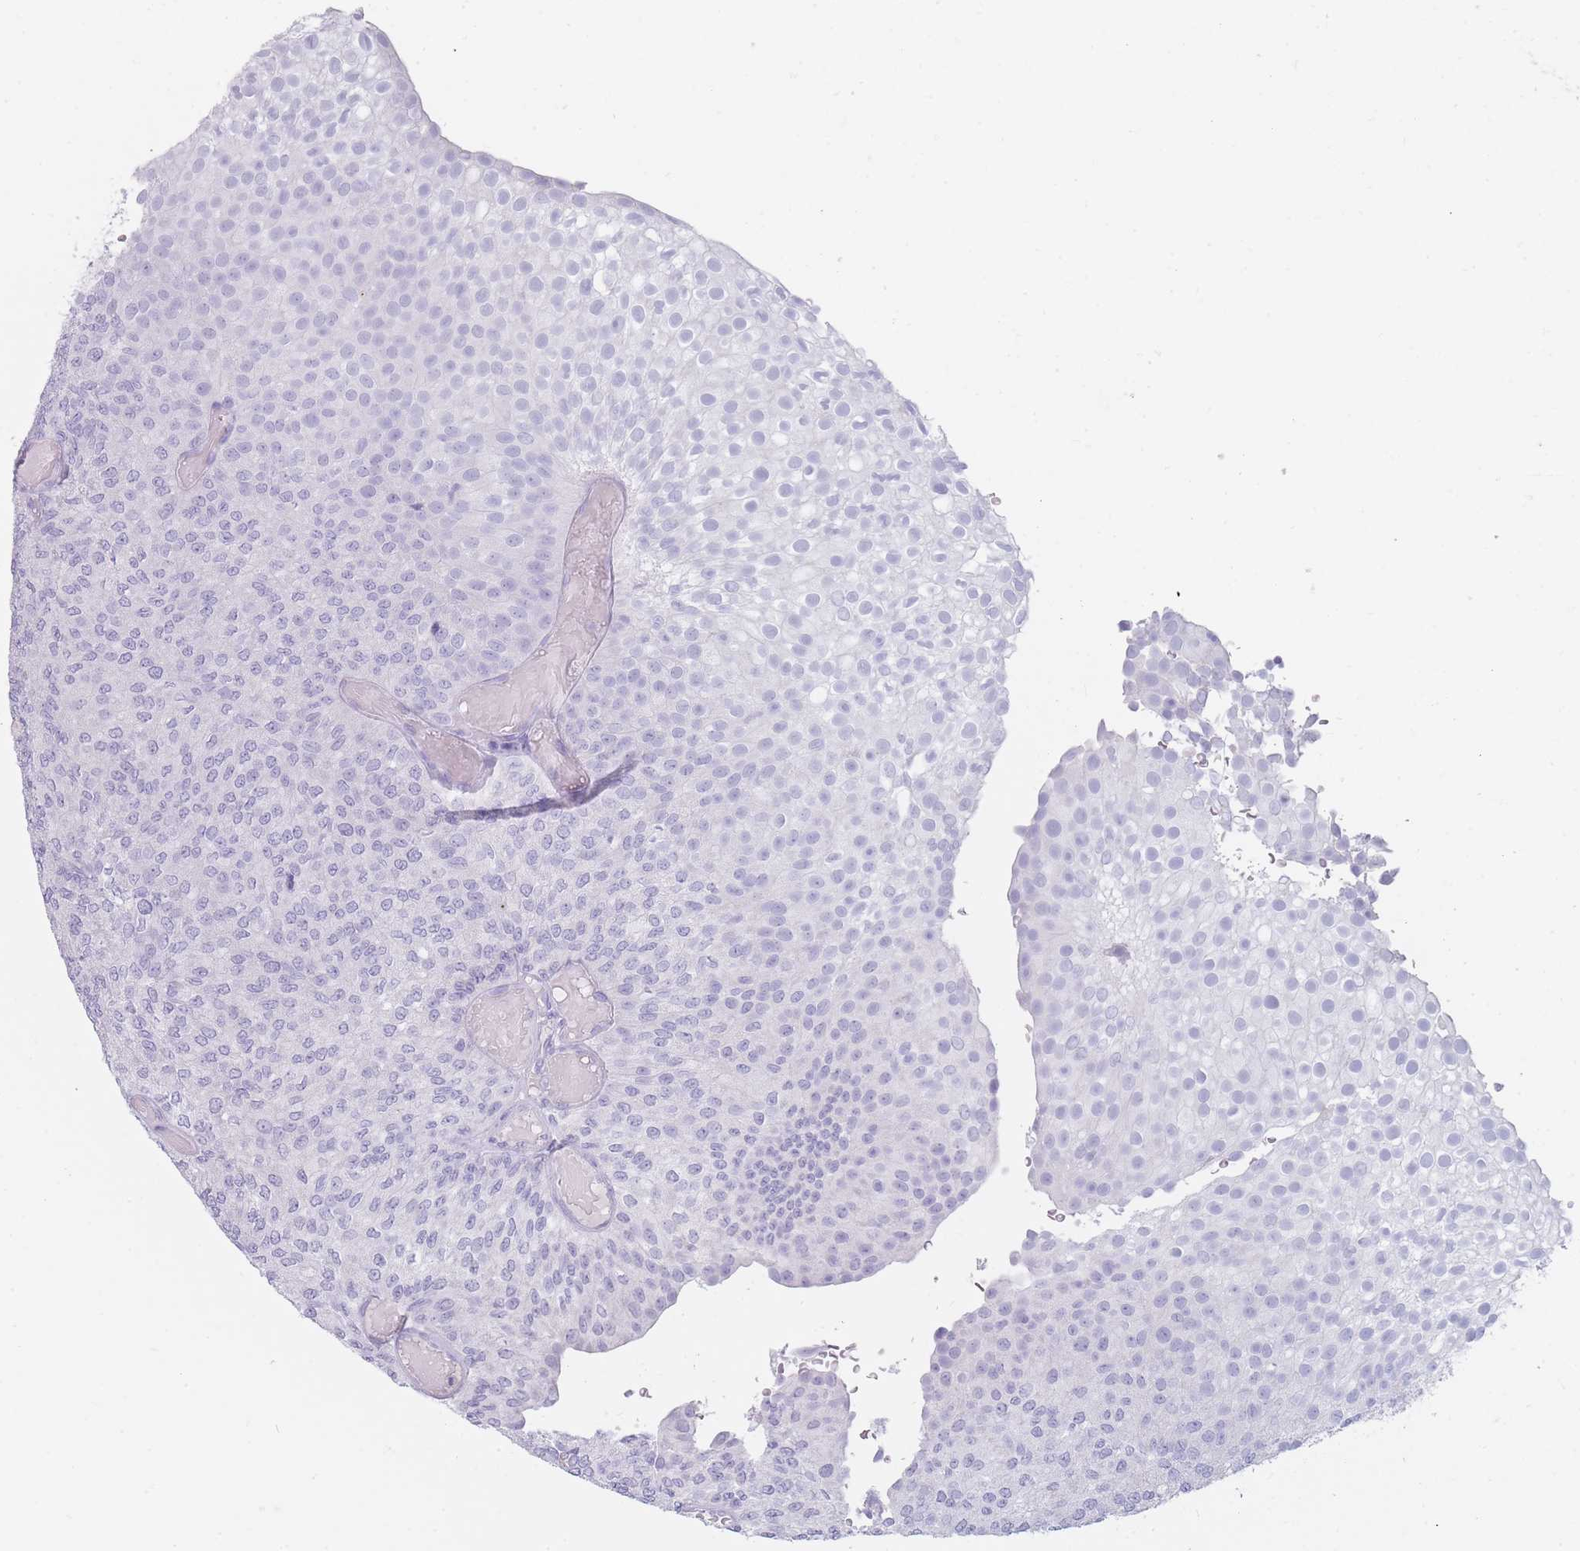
{"staining": {"intensity": "negative", "quantity": "none", "location": "none"}, "tissue": "urothelial cancer", "cell_type": "Tumor cells", "image_type": "cancer", "snomed": [{"axis": "morphology", "description": "Urothelial carcinoma, Low grade"}, {"axis": "topography", "description": "Urinary bladder"}], "caption": "Histopathology image shows no significant protein expression in tumor cells of urothelial cancer.", "gene": "GPR12", "patient": {"sex": "male", "age": 78}}